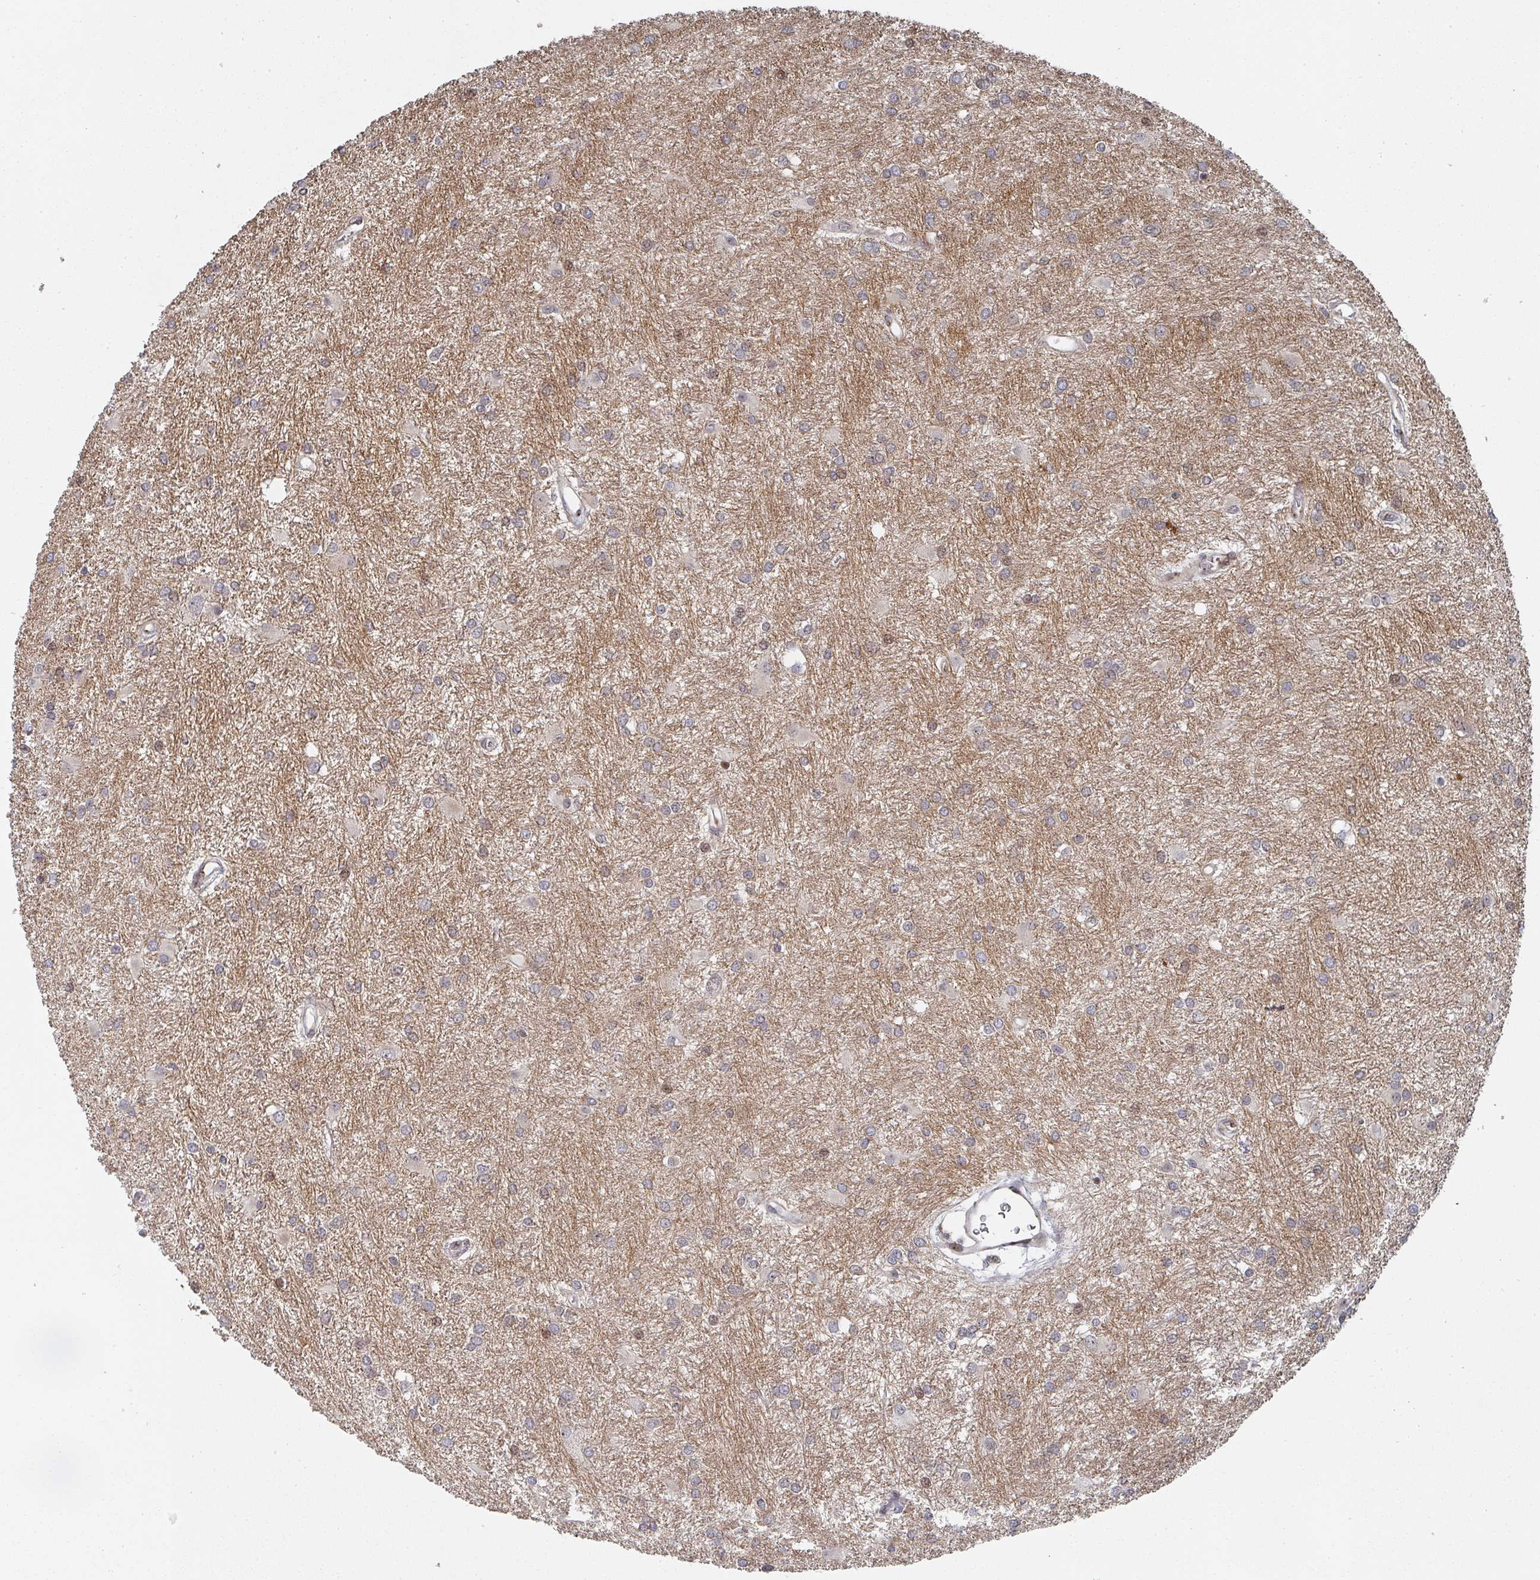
{"staining": {"intensity": "weak", "quantity": "25%-75%", "location": "cytoplasmic/membranous"}, "tissue": "glioma", "cell_type": "Tumor cells", "image_type": "cancer", "snomed": [{"axis": "morphology", "description": "Glioma, malignant, High grade"}, {"axis": "topography", "description": "Brain"}], "caption": "Human glioma stained with a protein marker exhibits weak staining in tumor cells.", "gene": "KIF1C", "patient": {"sex": "female", "age": 50}}